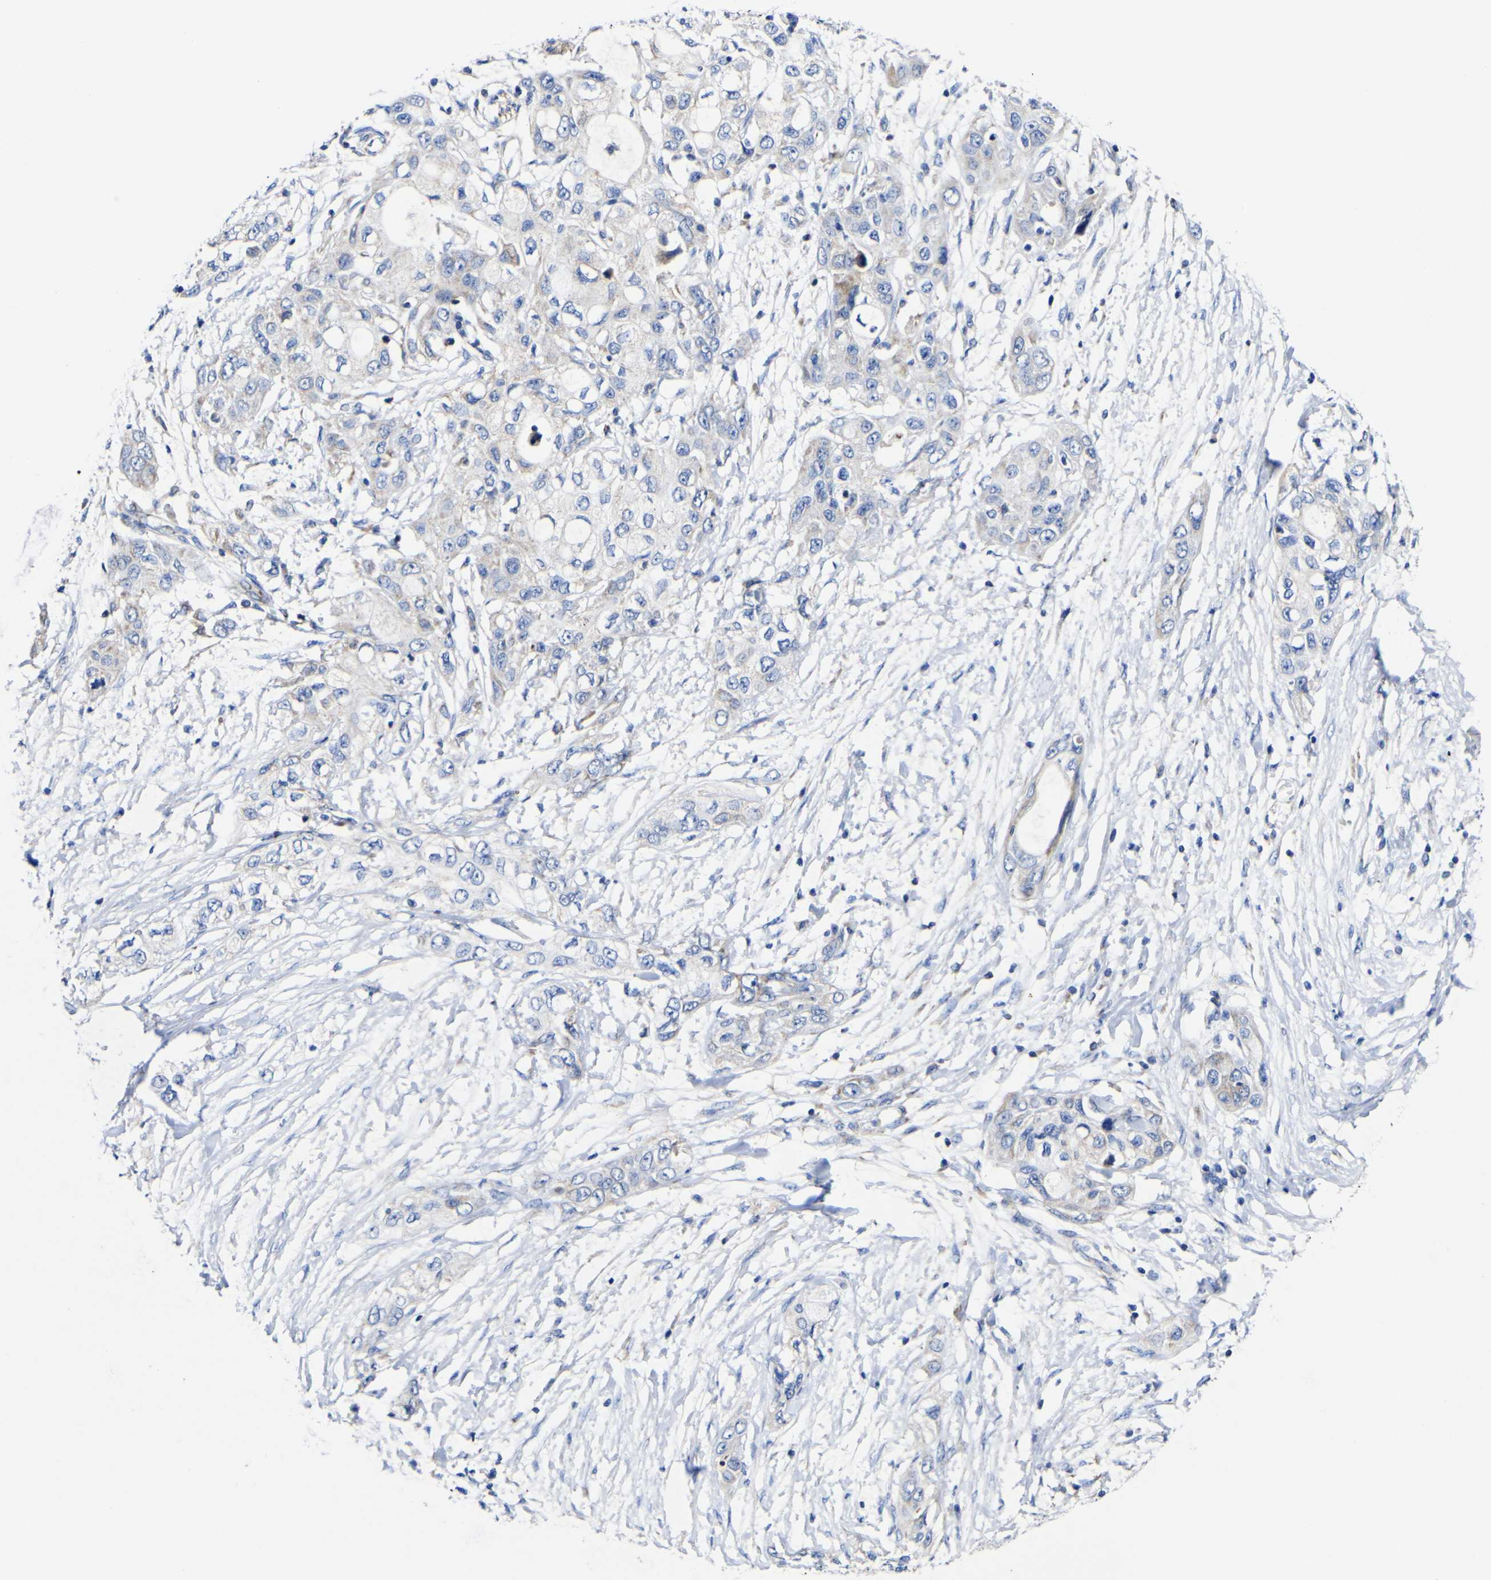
{"staining": {"intensity": "weak", "quantity": "25%-75%", "location": "cytoplasmic/membranous"}, "tissue": "pancreatic cancer", "cell_type": "Tumor cells", "image_type": "cancer", "snomed": [{"axis": "morphology", "description": "Adenocarcinoma, NOS"}, {"axis": "topography", "description": "Pancreas"}], "caption": "Pancreatic cancer (adenocarcinoma) stained with a protein marker exhibits weak staining in tumor cells.", "gene": "CCDC90B", "patient": {"sex": "female", "age": 70}}